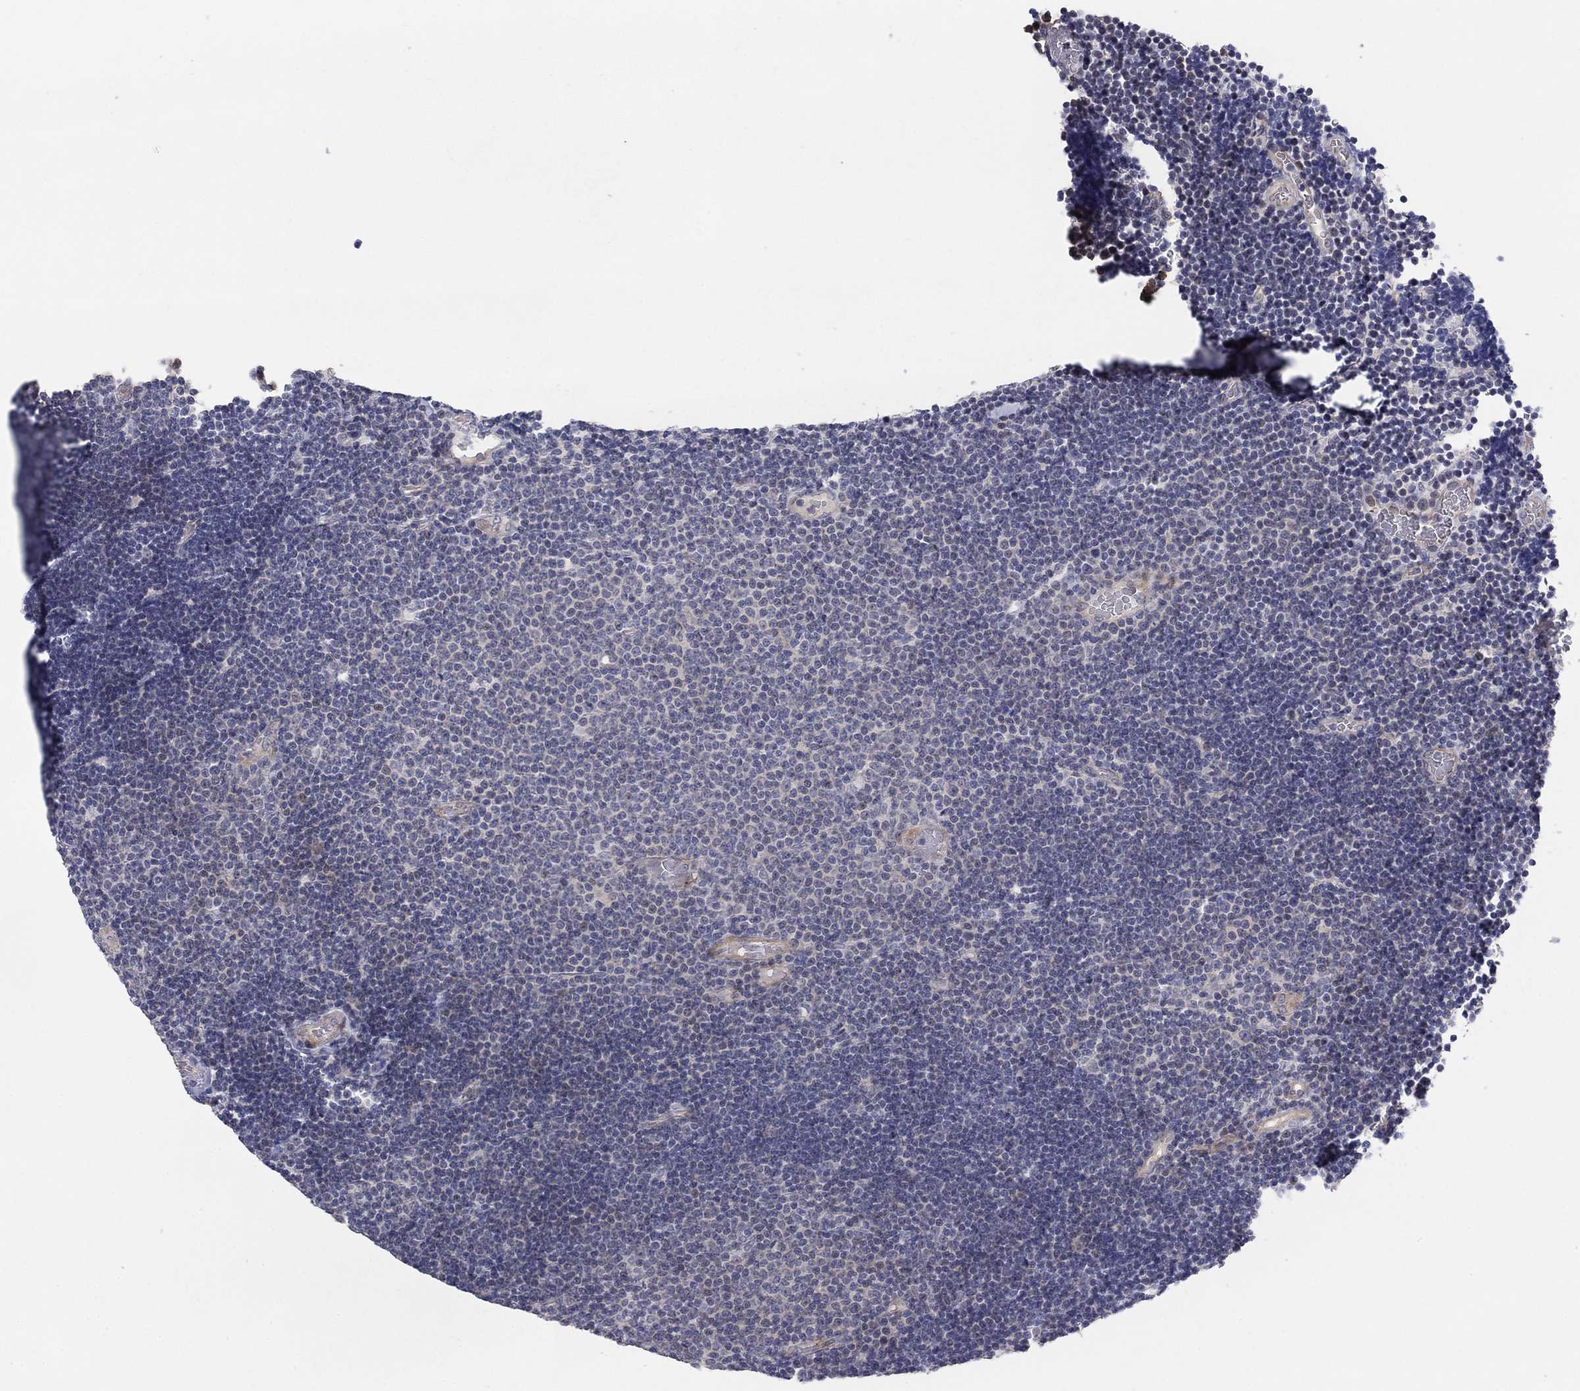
{"staining": {"intensity": "negative", "quantity": "none", "location": "none"}, "tissue": "lymphoma", "cell_type": "Tumor cells", "image_type": "cancer", "snomed": [{"axis": "morphology", "description": "Malignant lymphoma, non-Hodgkin's type, Low grade"}, {"axis": "topography", "description": "Brain"}], "caption": "DAB (3,3'-diaminobenzidine) immunohistochemical staining of human malignant lymphoma, non-Hodgkin's type (low-grade) exhibits no significant positivity in tumor cells.", "gene": "AMN1", "patient": {"sex": "female", "age": 66}}